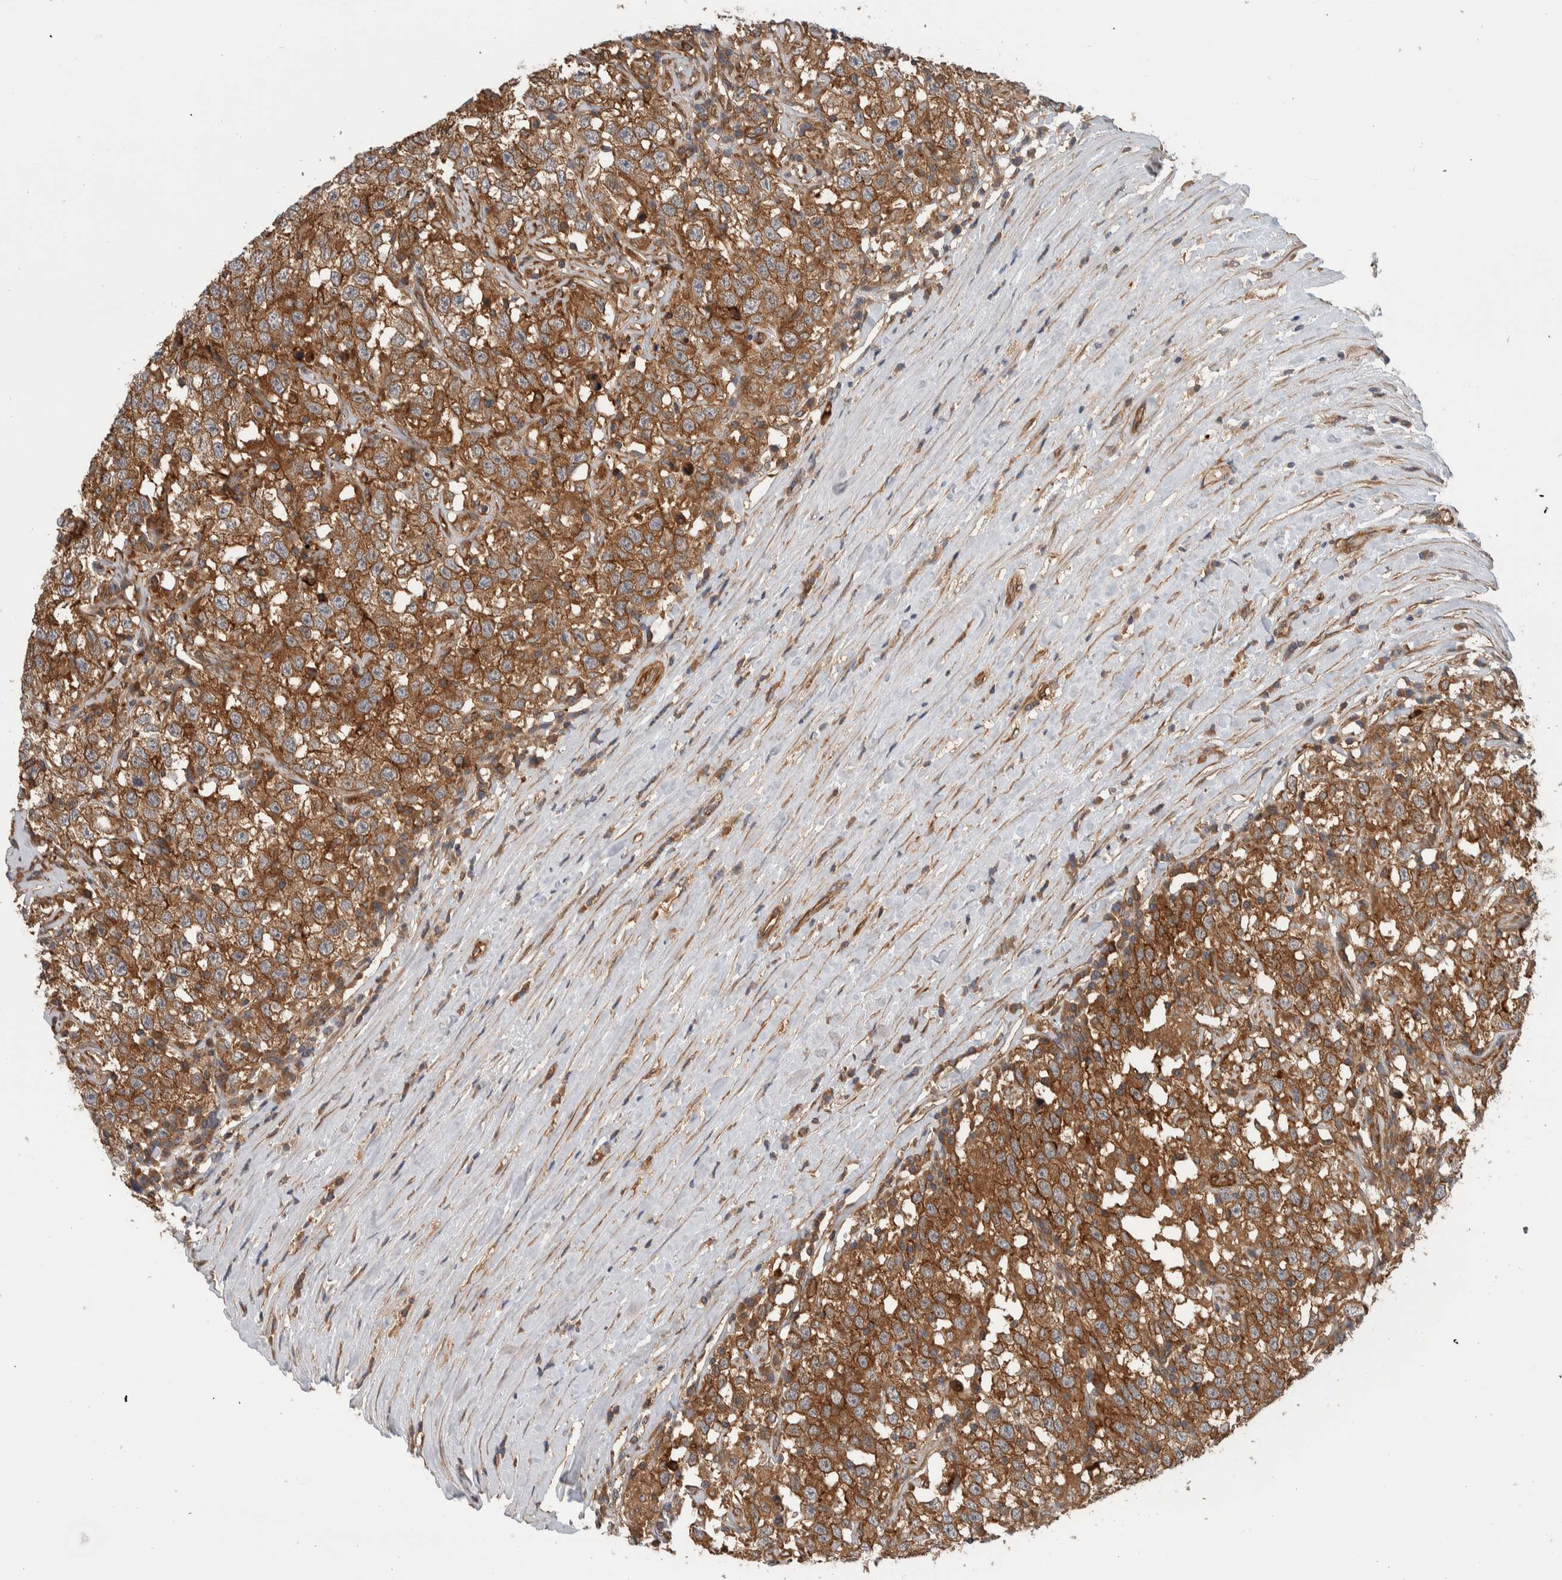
{"staining": {"intensity": "strong", "quantity": ">75%", "location": "cytoplasmic/membranous"}, "tissue": "testis cancer", "cell_type": "Tumor cells", "image_type": "cancer", "snomed": [{"axis": "morphology", "description": "Seminoma, NOS"}, {"axis": "topography", "description": "Testis"}], "caption": "The photomicrograph displays immunohistochemical staining of testis seminoma. There is strong cytoplasmic/membranous positivity is appreciated in about >75% of tumor cells.", "gene": "MPRIP", "patient": {"sex": "male", "age": 41}}